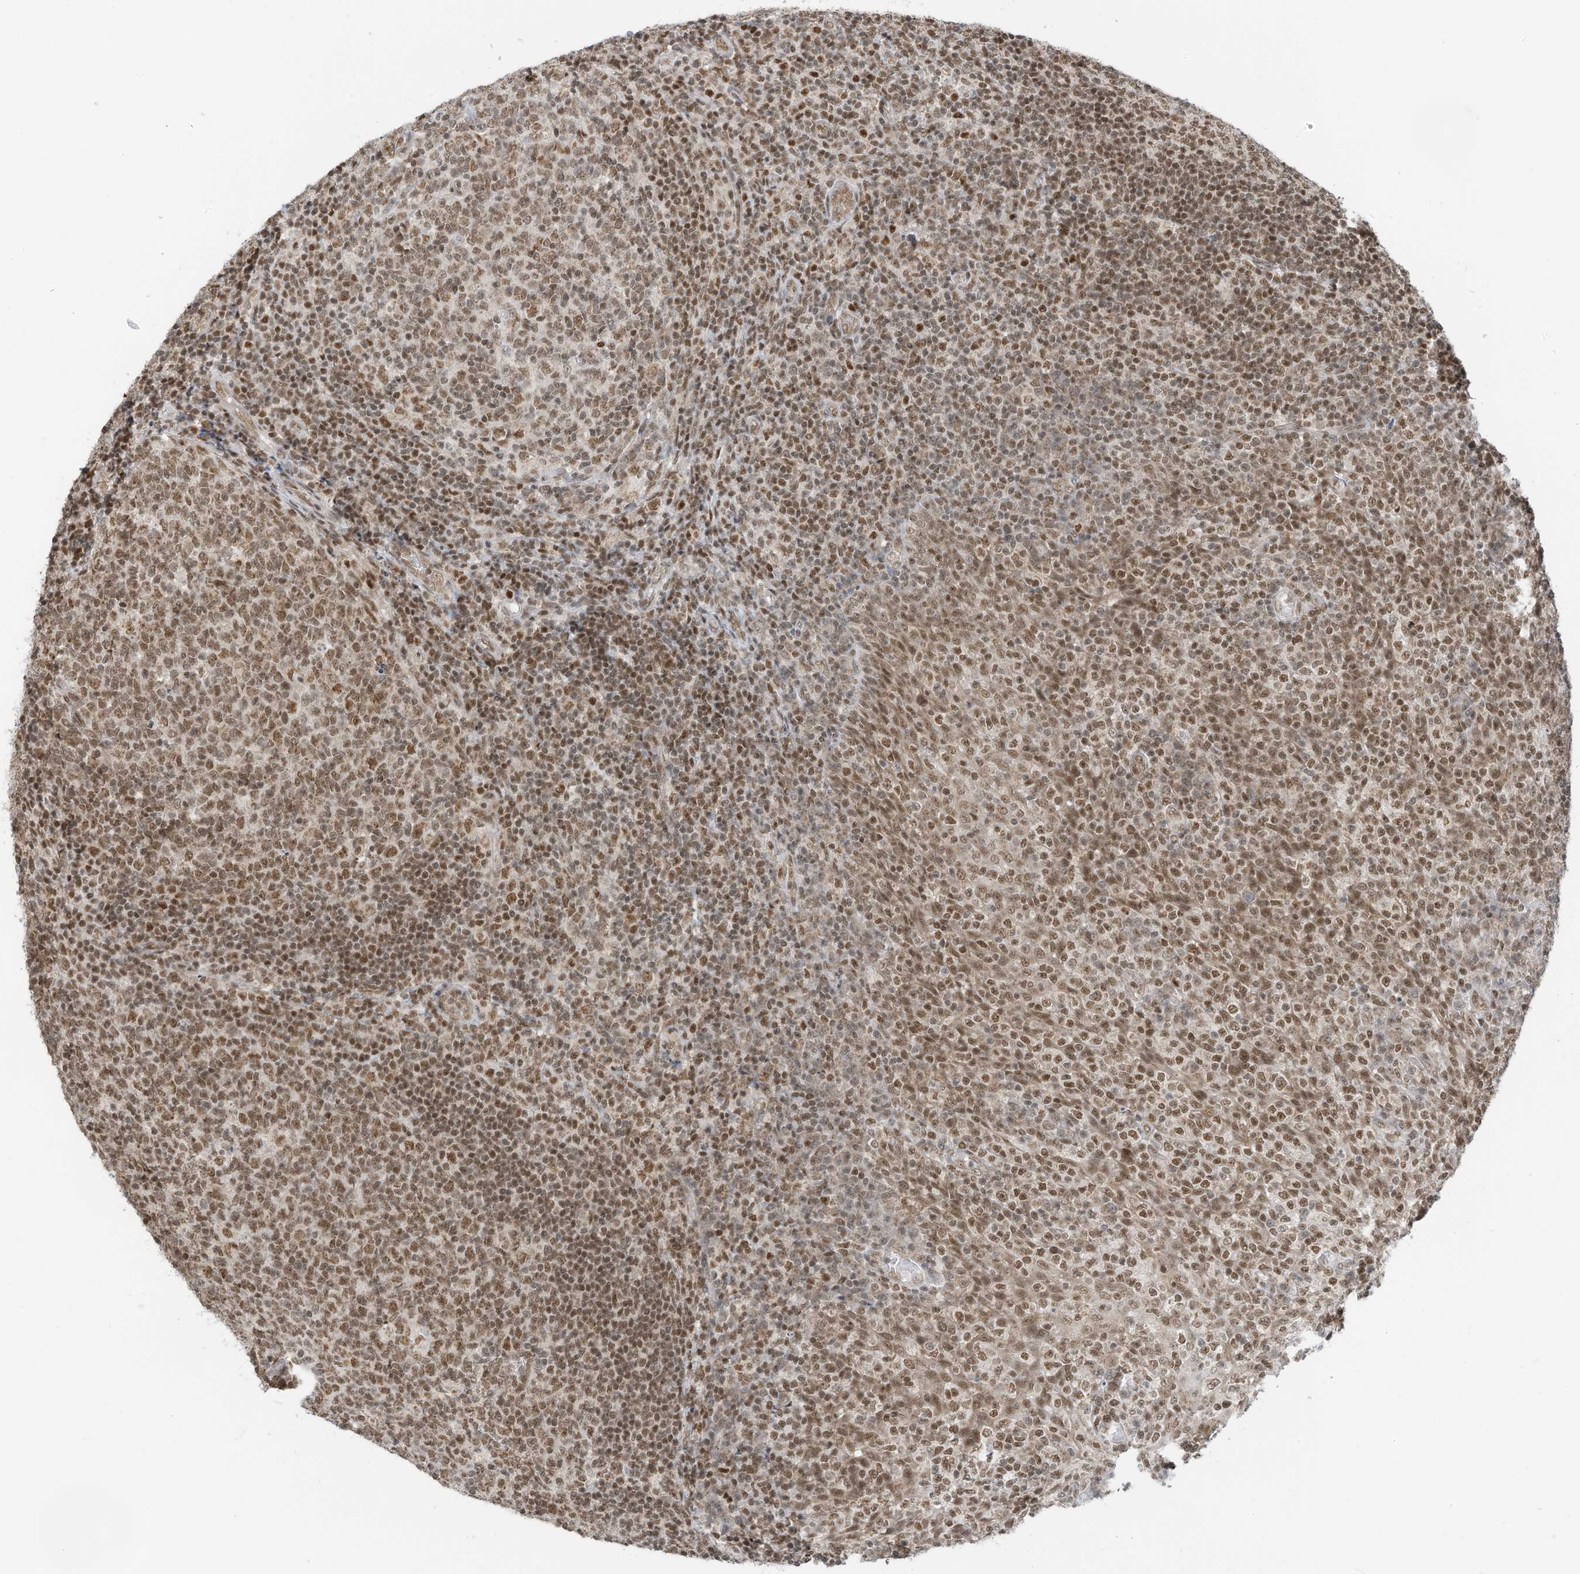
{"staining": {"intensity": "moderate", "quantity": ">75%", "location": "nuclear"}, "tissue": "tonsil", "cell_type": "Germinal center cells", "image_type": "normal", "snomed": [{"axis": "morphology", "description": "Normal tissue, NOS"}, {"axis": "topography", "description": "Tonsil"}], "caption": "High-power microscopy captured an immunohistochemistry image of benign tonsil, revealing moderate nuclear expression in approximately >75% of germinal center cells.", "gene": "AURKAIP1", "patient": {"sex": "female", "age": 19}}